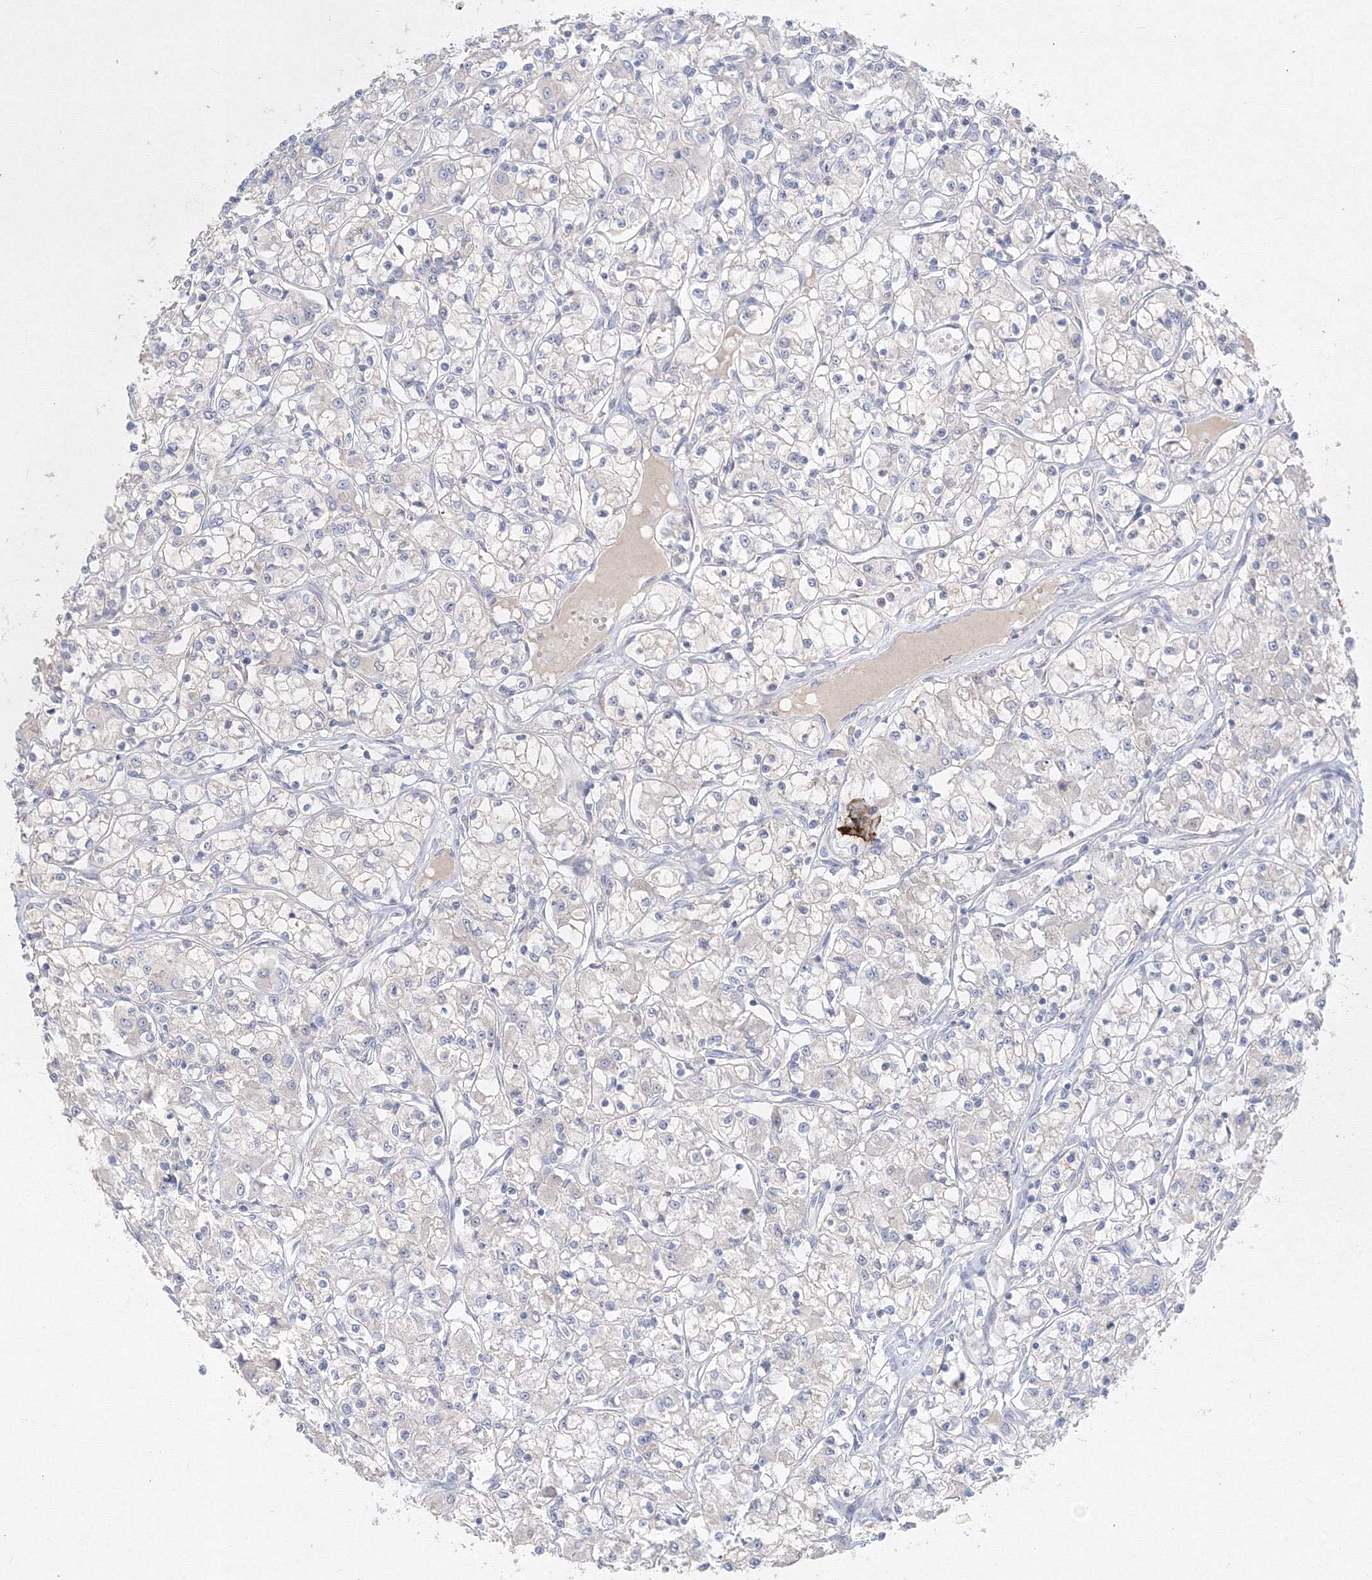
{"staining": {"intensity": "negative", "quantity": "none", "location": "none"}, "tissue": "renal cancer", "cell_type": "Tumor cells", "image_type": "cancer", "snomed": [{"axis": "morphology", "description": "Adenocarcinoma, NOS"}, {"axis": "topography", "description": "Kidney"}], "caption": "The photomicrograph exhibits no staining of tumor cells in renal adenocarcinoma. (Brightfield microscopy of DAB (3,3'-diaminobenzidine) immunohistochemistry (IHC) at high magnification).", "gene": "FBXL8", "patient": {"sex": "female", "age": 59}}